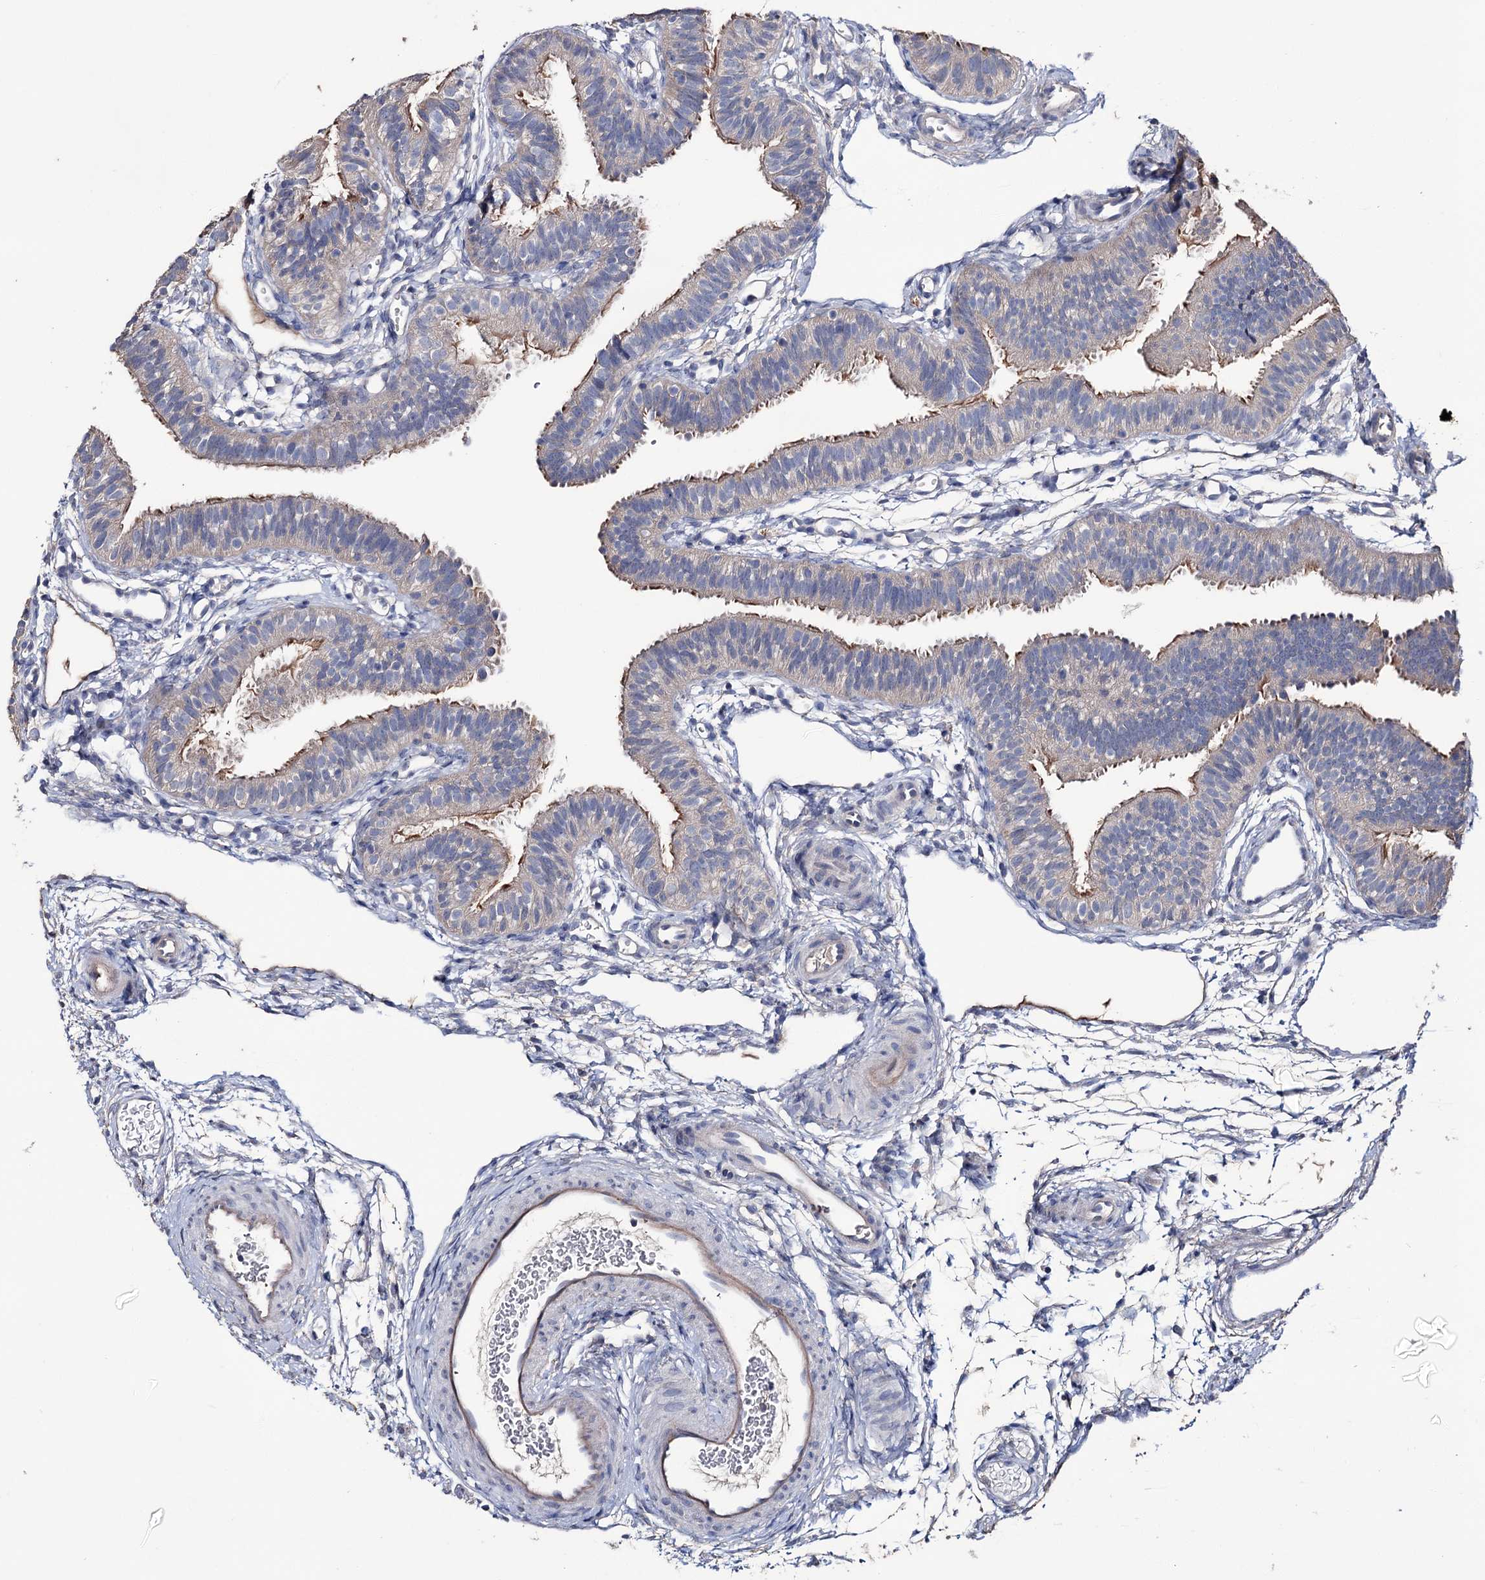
{"staining": {"intensity": "moderate", "quantity": "25%-75%", "location": "cytoplasmic/membranous"}, "tissue": "fallopian tube", "cell_type": "Glandular cells", "image_type": "normal", "snomed": [{"axis": "morphology", "description": "Normal tissue, NOS"}, {"axis": "topography", "description": "Fallopian tube"}], "caption": "Glandular cells show medium levels of moderate cytoplasmic/membranous expression in about 25%-75% of cells in normal fallopian tube. The staining was performed using DAB (3,3'-diaminobenzidine), with brown indicating positive protein expression. Nuclei are stained blue with hematoxylin.", "gene": "EPB41L5", "patient": {"sex": "female", "age": 35}}